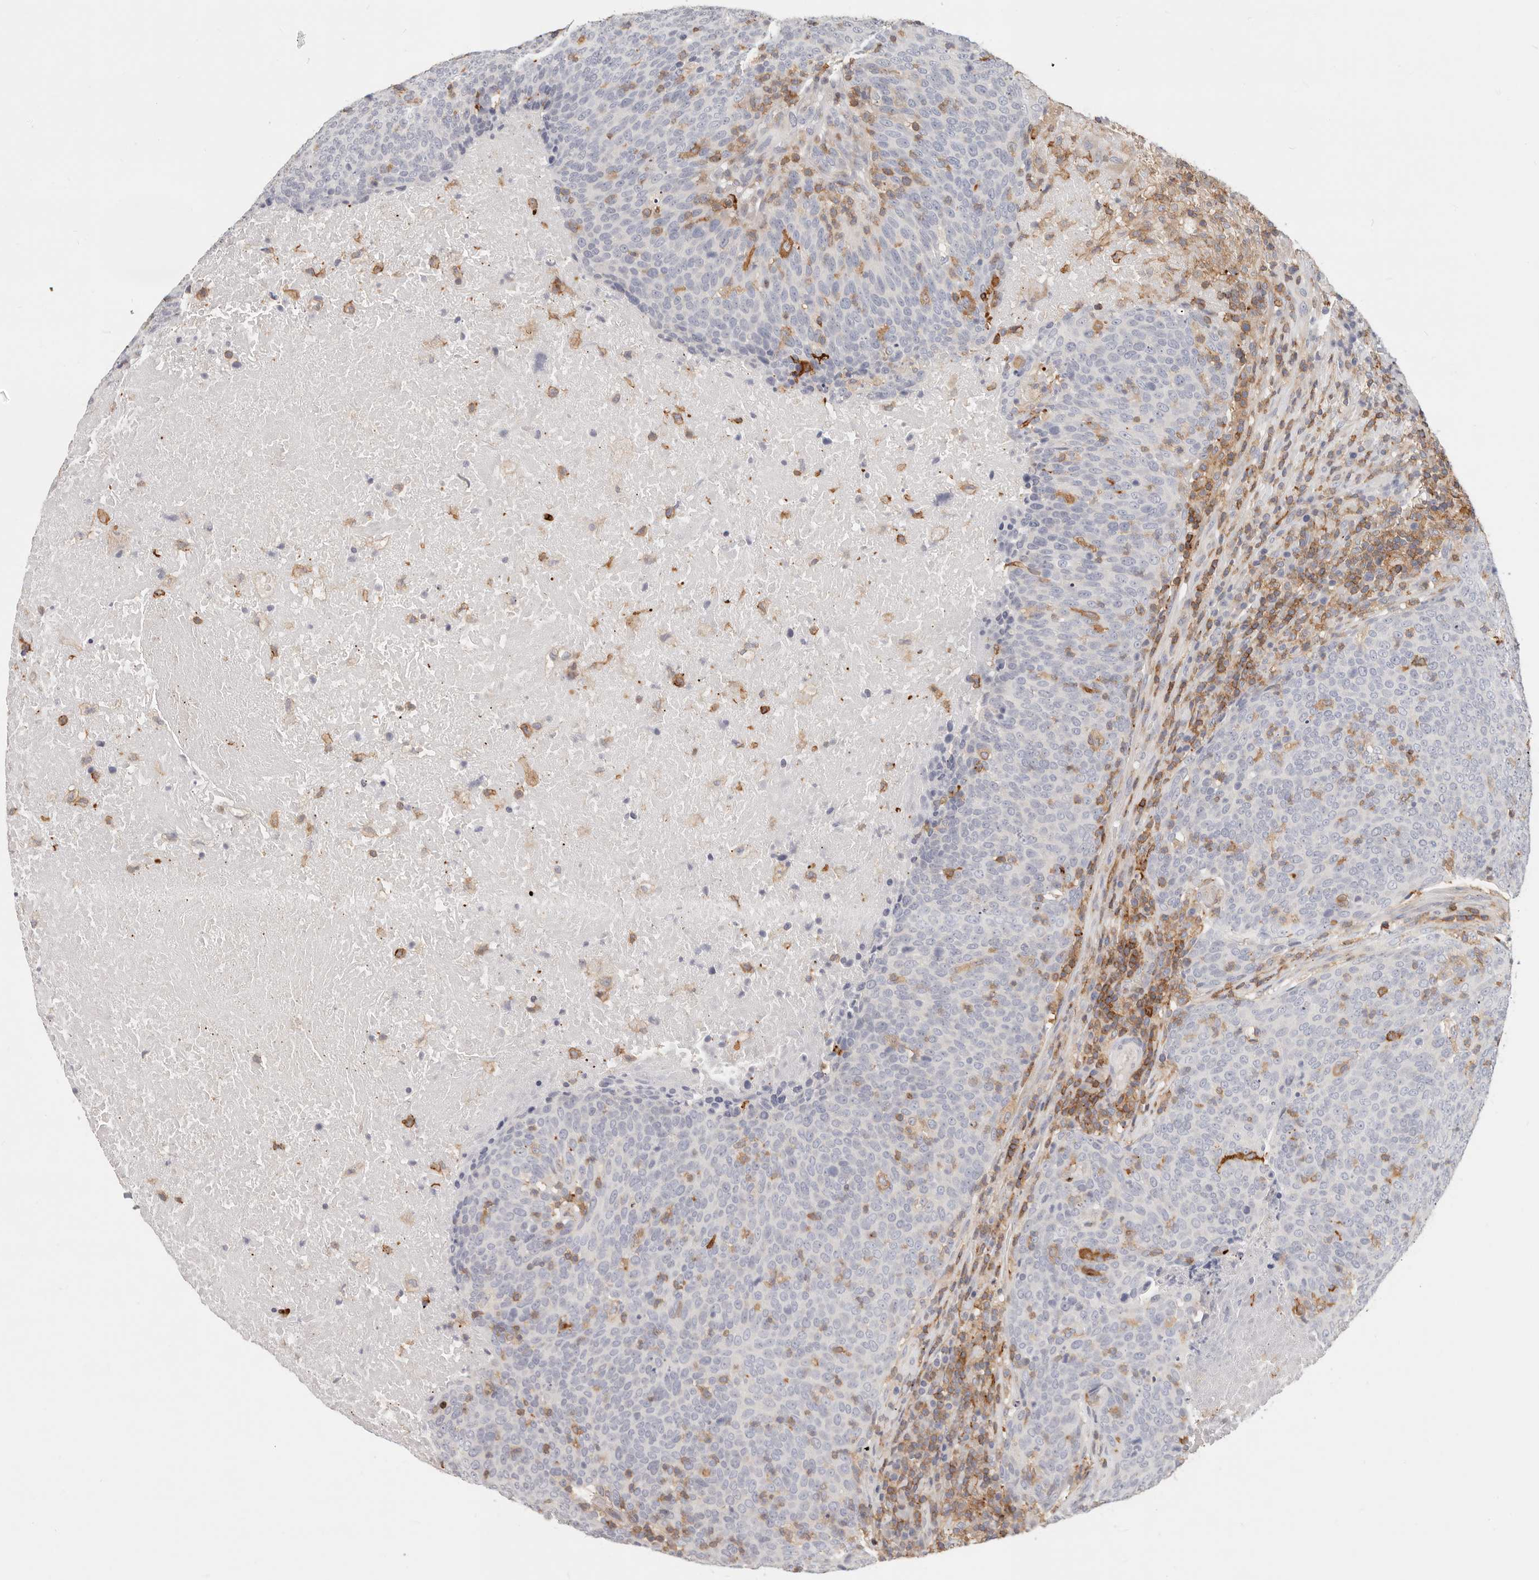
{"staining": {"intensity": "negative", "quantity": "none", "location": "none"}, "tissue": "head and neck cancer", "cell_type": "Tumor cells", "image_type": "cancer", "snomed": [{"axis": "morphology", "description": "Squamous cell carcinoma, NOS"}, {"axis": "morphology", "description": "Squamous cell carcinoma, metastatic, NOS"}, {"axis": "topography", "description": "Lymph node"}, {"axis": "topography", "description": "Head-Neck"}], "caption": "High power microscopy micrograph of an immunohistochemistry (IHC) histopathology image of head and neck cancer, revealing no significant expression in tumor cells.", "gene": "TMEM63B", "patient": {"sex": "male", "age": 62}}